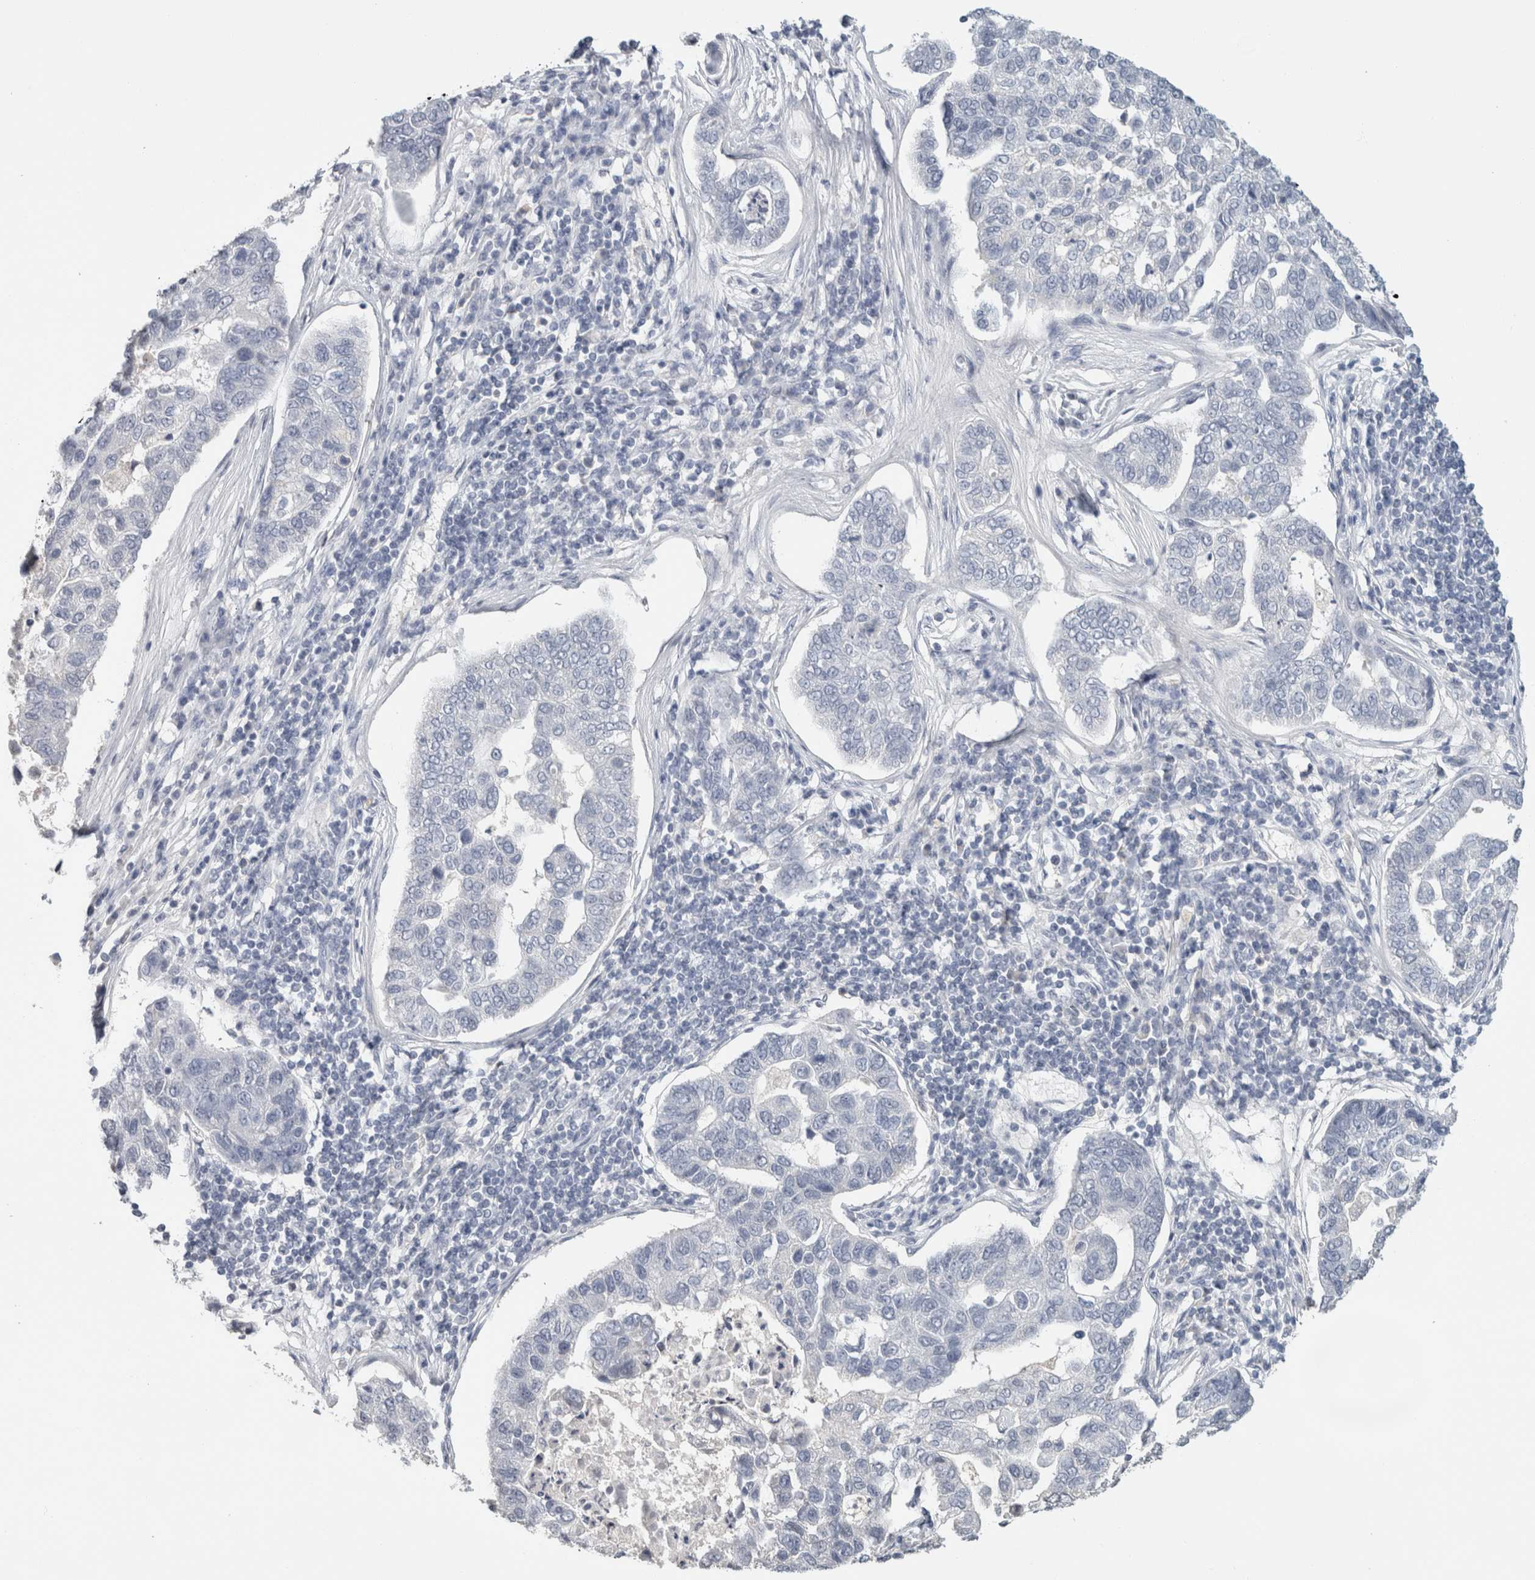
{"staining": {"intensity": "negative", "quantity": "none", "location": "none"}, "tissue": "pancreatic cancer", "cell_type": "Tumor cells", "image_type": "cancer", "snomed": [{"axis": "morphology", "description": "Adenocarcinoma, NOS"}, {"axis": "topography", "description": "Pancreas"}], "caption": "This micrograph is of adenocarcinoma (pancreatic) stained with immunohistochemistry to label a protein in brown with the nuclei are counter-stained blue. There is no staining in tumor cells. Brightfield microscopy of immunohistochemistry stained with DAB (3,3'-diaminobenzidine) (brown) and hematoxylin (blue), captured at high magnification.", "gene": "CRAT", "patient": {"sex": "female", "age": 61}}